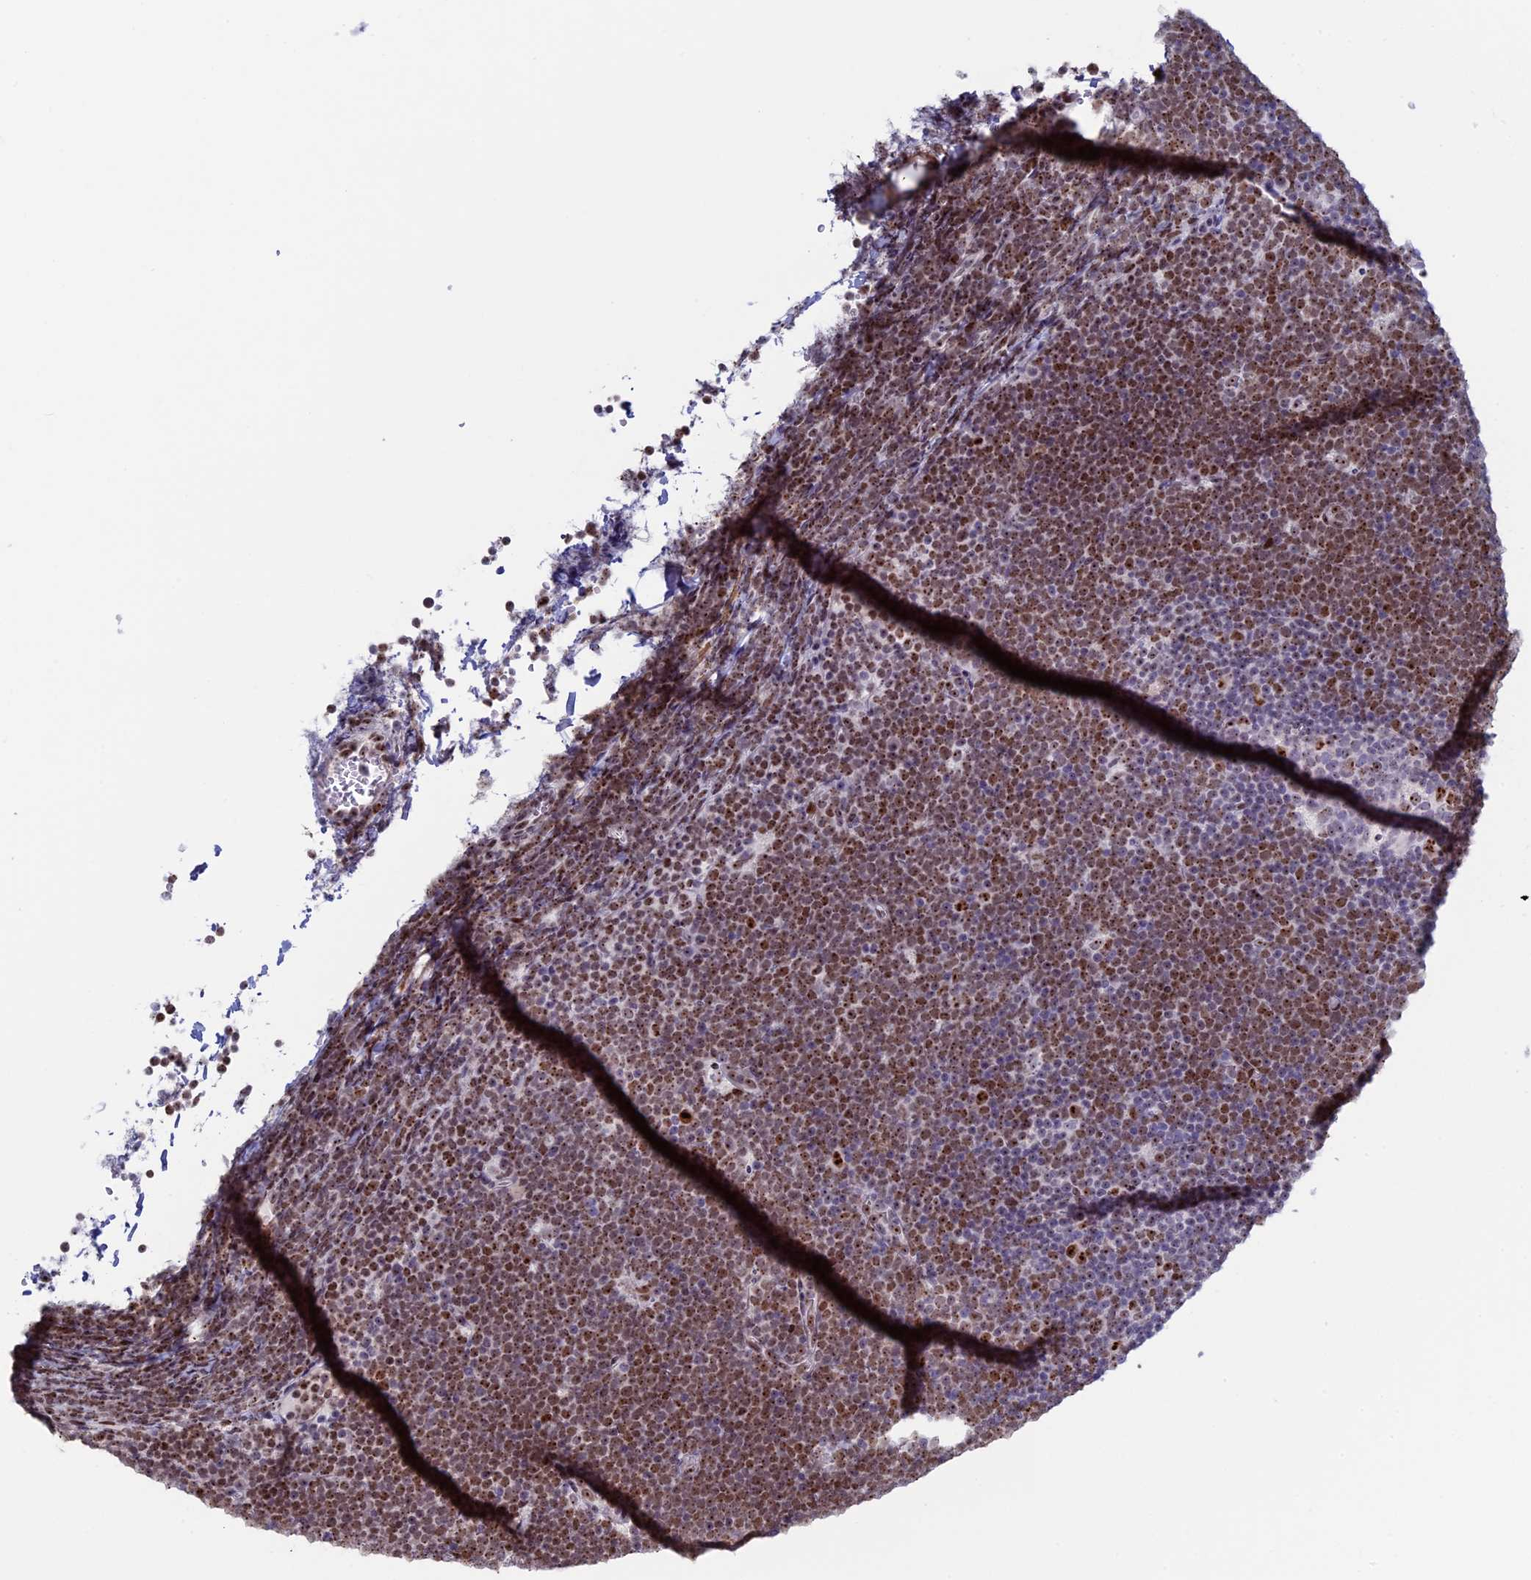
{"staining": {"intensity": "moderate", "quantity": ">75%", "location": "nuclear"}, "tissue": "lymphoma", "cell_type": "Tumor cells", "image_type": "cancer", "snomed": [{"axis": "morphology", "description": "Malignant lymphoma, non-Hodgkin's type, High grade"}, {"axis": "topography", "description": "Lymph node"}], "caption": "There is medium levels of moderate nuclear positivity in tumor cells of lymphoma, as demonstrated by immunohistochemical staining (brown color).", "gene": "CCDC86", "patient": {"sex": "male", "age": 13}}